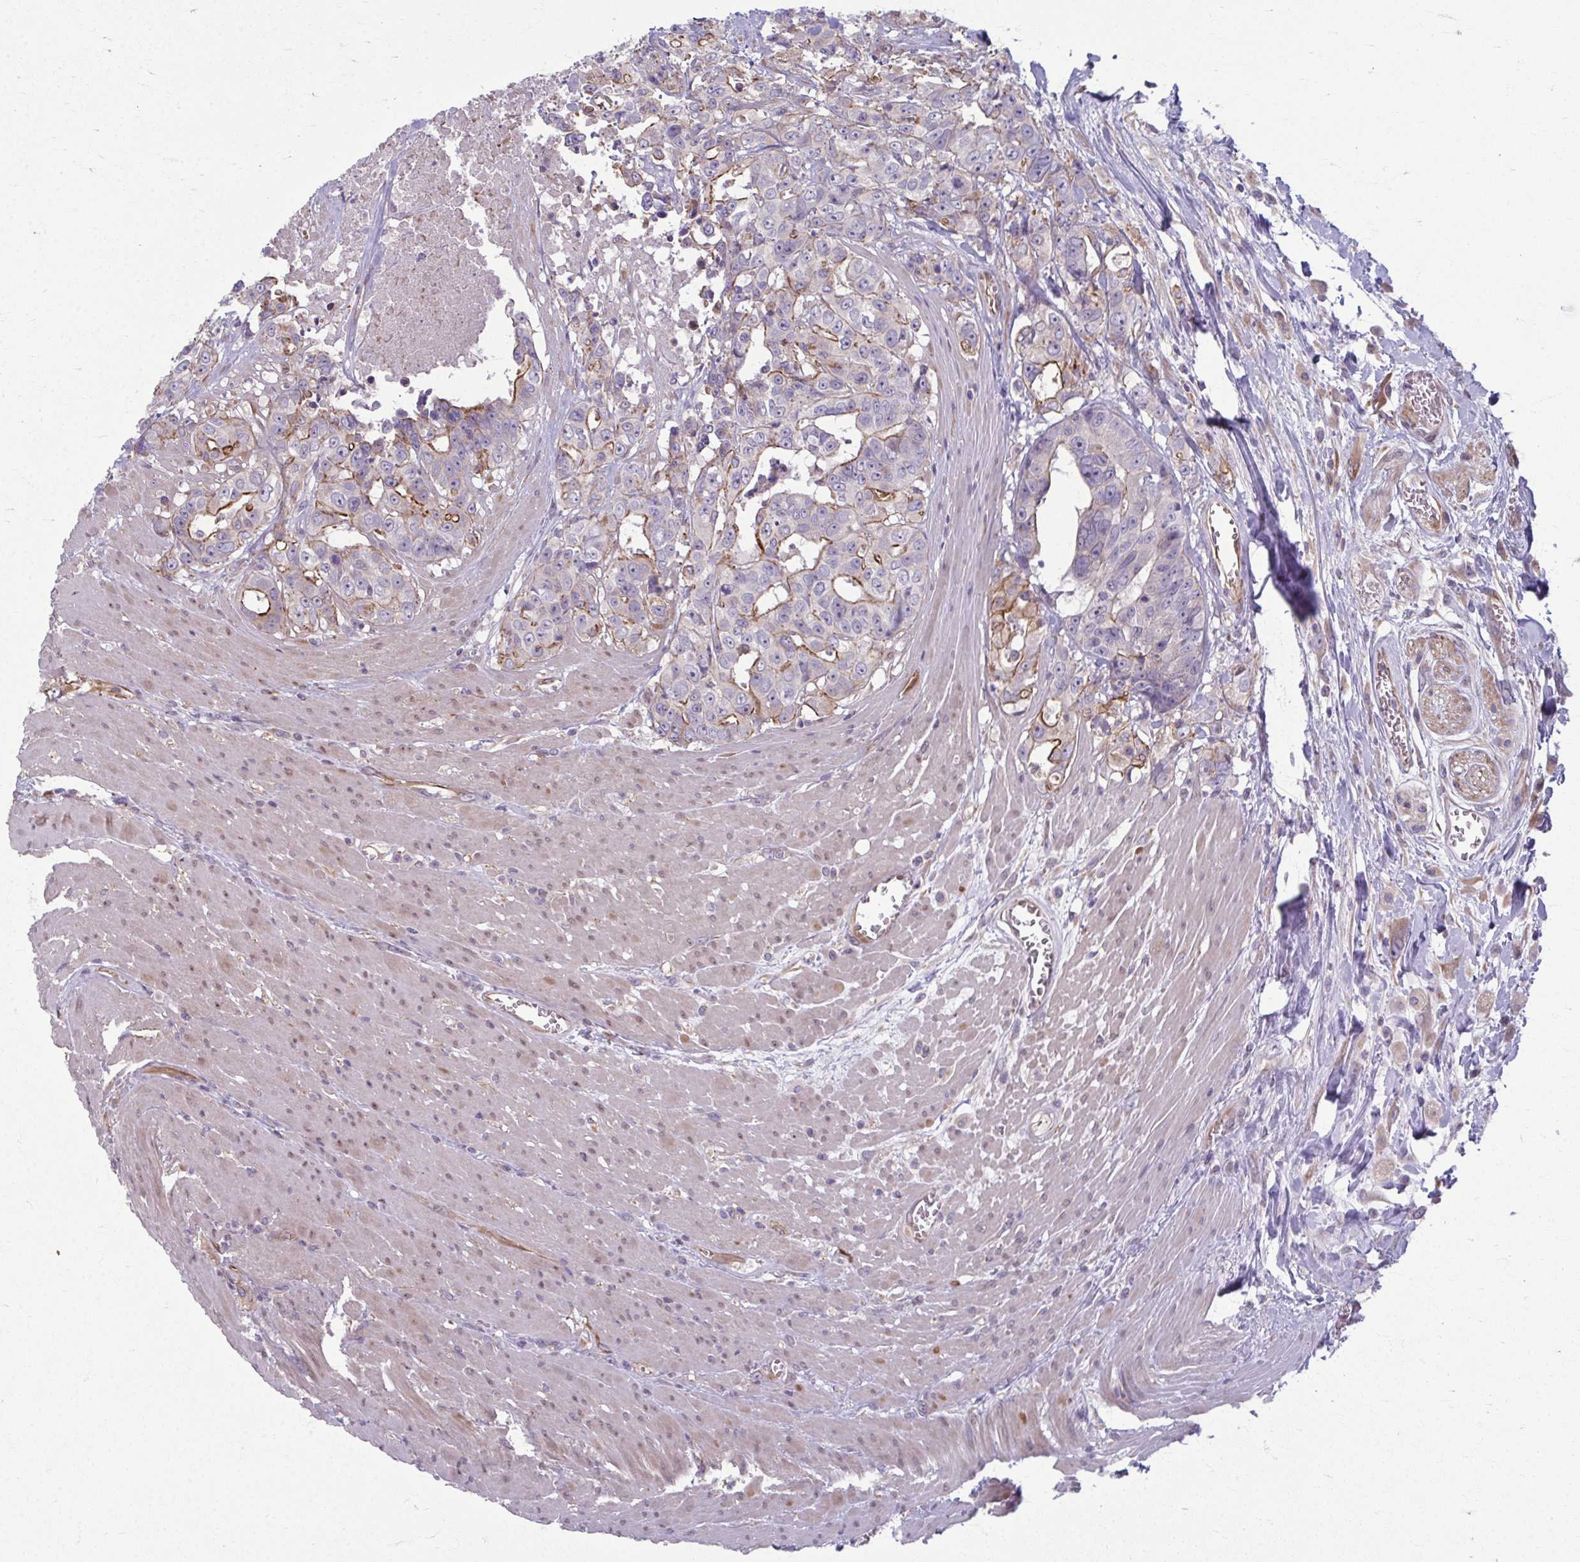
{"staining": {"intensity": "moderate", "quantity": "25%-75%", "location": "cytoplasmic/membranous"}, "tissue": "colorectal cancer", "cell_type": "Tumor cells", "image_type": "cancer", "snomed": [{"axis": "morphology", "description": "Adenocarcinoma, NOS"}, {"axis": "topography", "description": "Rectum"}], "caption": "Brown immunohistochemical staining in colorectal adenocarcinoma demonstrates moderate cytoplasmic/membranous expression in approximately 25%-75% of tumor cells.", "gene": "EID2B", "patient": {"sex": "female", "age": 62}}